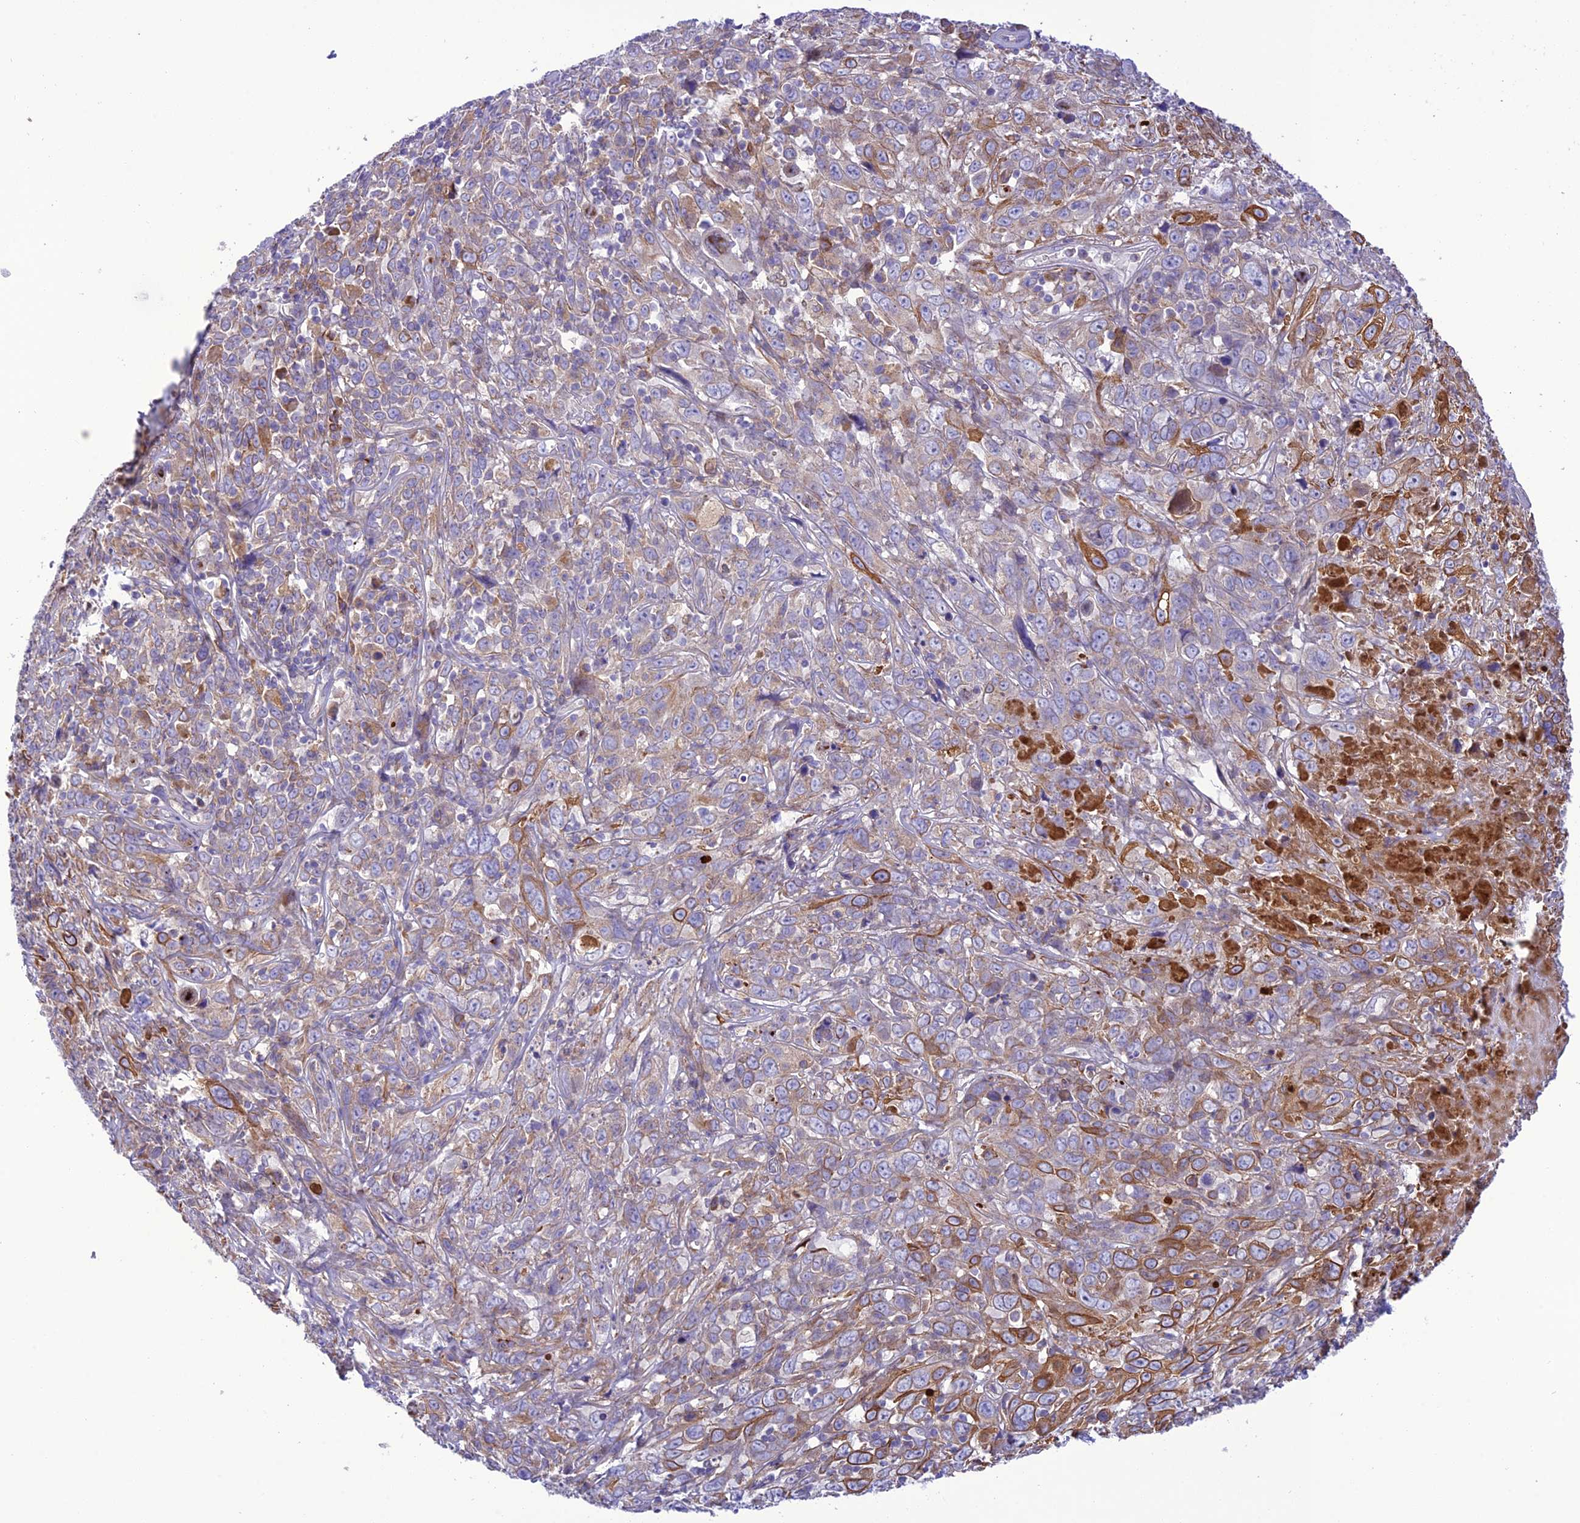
{"staining": {"intensity": "moderate", "quantity": "25%-75%", "location": "cytoplasmic/membranous"}, "tissue": "cervical cancer", "cell_type": "Tumor cells", "image_type": "cancer", "snomed": [{"axis": "morphology", "description": "Squamous cell carcinoma, NOS"}, {"axis": "topography", "description": "Cervix"}], "caption": "The histopathology image displays immunohistochemical staining of cervical cancer (squamous cell carcinoma). There is moderate cytoplasmic/membranous positivity is appreciated in approximately 25%-75% of tumor cells. (Stains: DAB (3,3'-diaminobenzidine) in brown, nuclei in blue, Microscopy: brightfield microscopy at high magnification).", "gene": "JMY", "patient": {"sex": "female", "age": 46}}